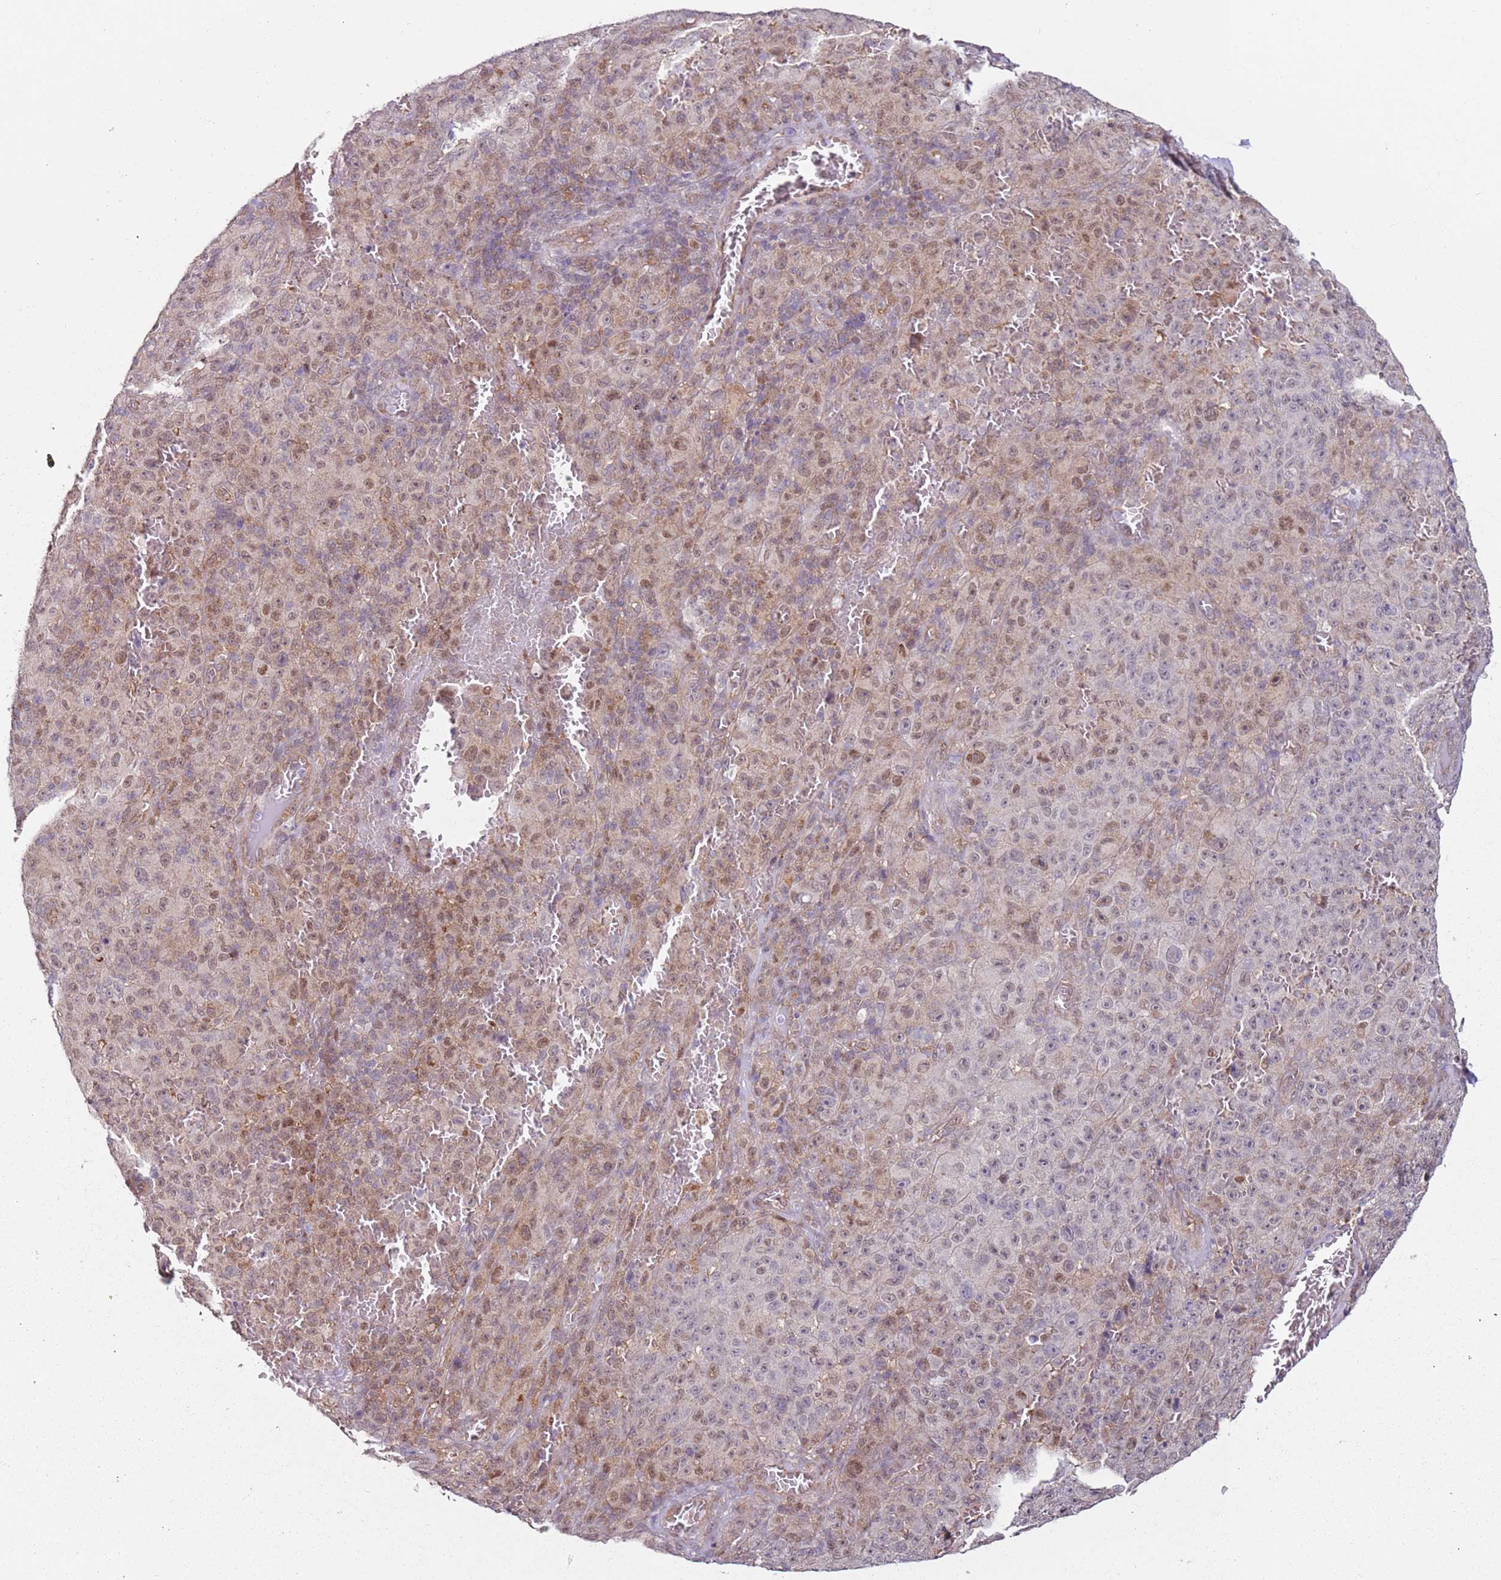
{"staining": {"intensity": "moderate", "quantity": "25%-75%", "location": "nuclear"}, "tissue": "melanoma", "cell_type": "Tumor cells", "image_type": "cancer", "snomed": [{"axis": "morphology", "description": "Malignant melanoma, NOS"}, {"axis": "topography", "description": "Skin"}], "caption": "Malignant melanoma stained for a protein (brown) reveals moderate nuclear positive expression in about 25%-75% of tumor cells.", "gene": "PSMD4", "patient": {"sex": "female", "age": 82}}